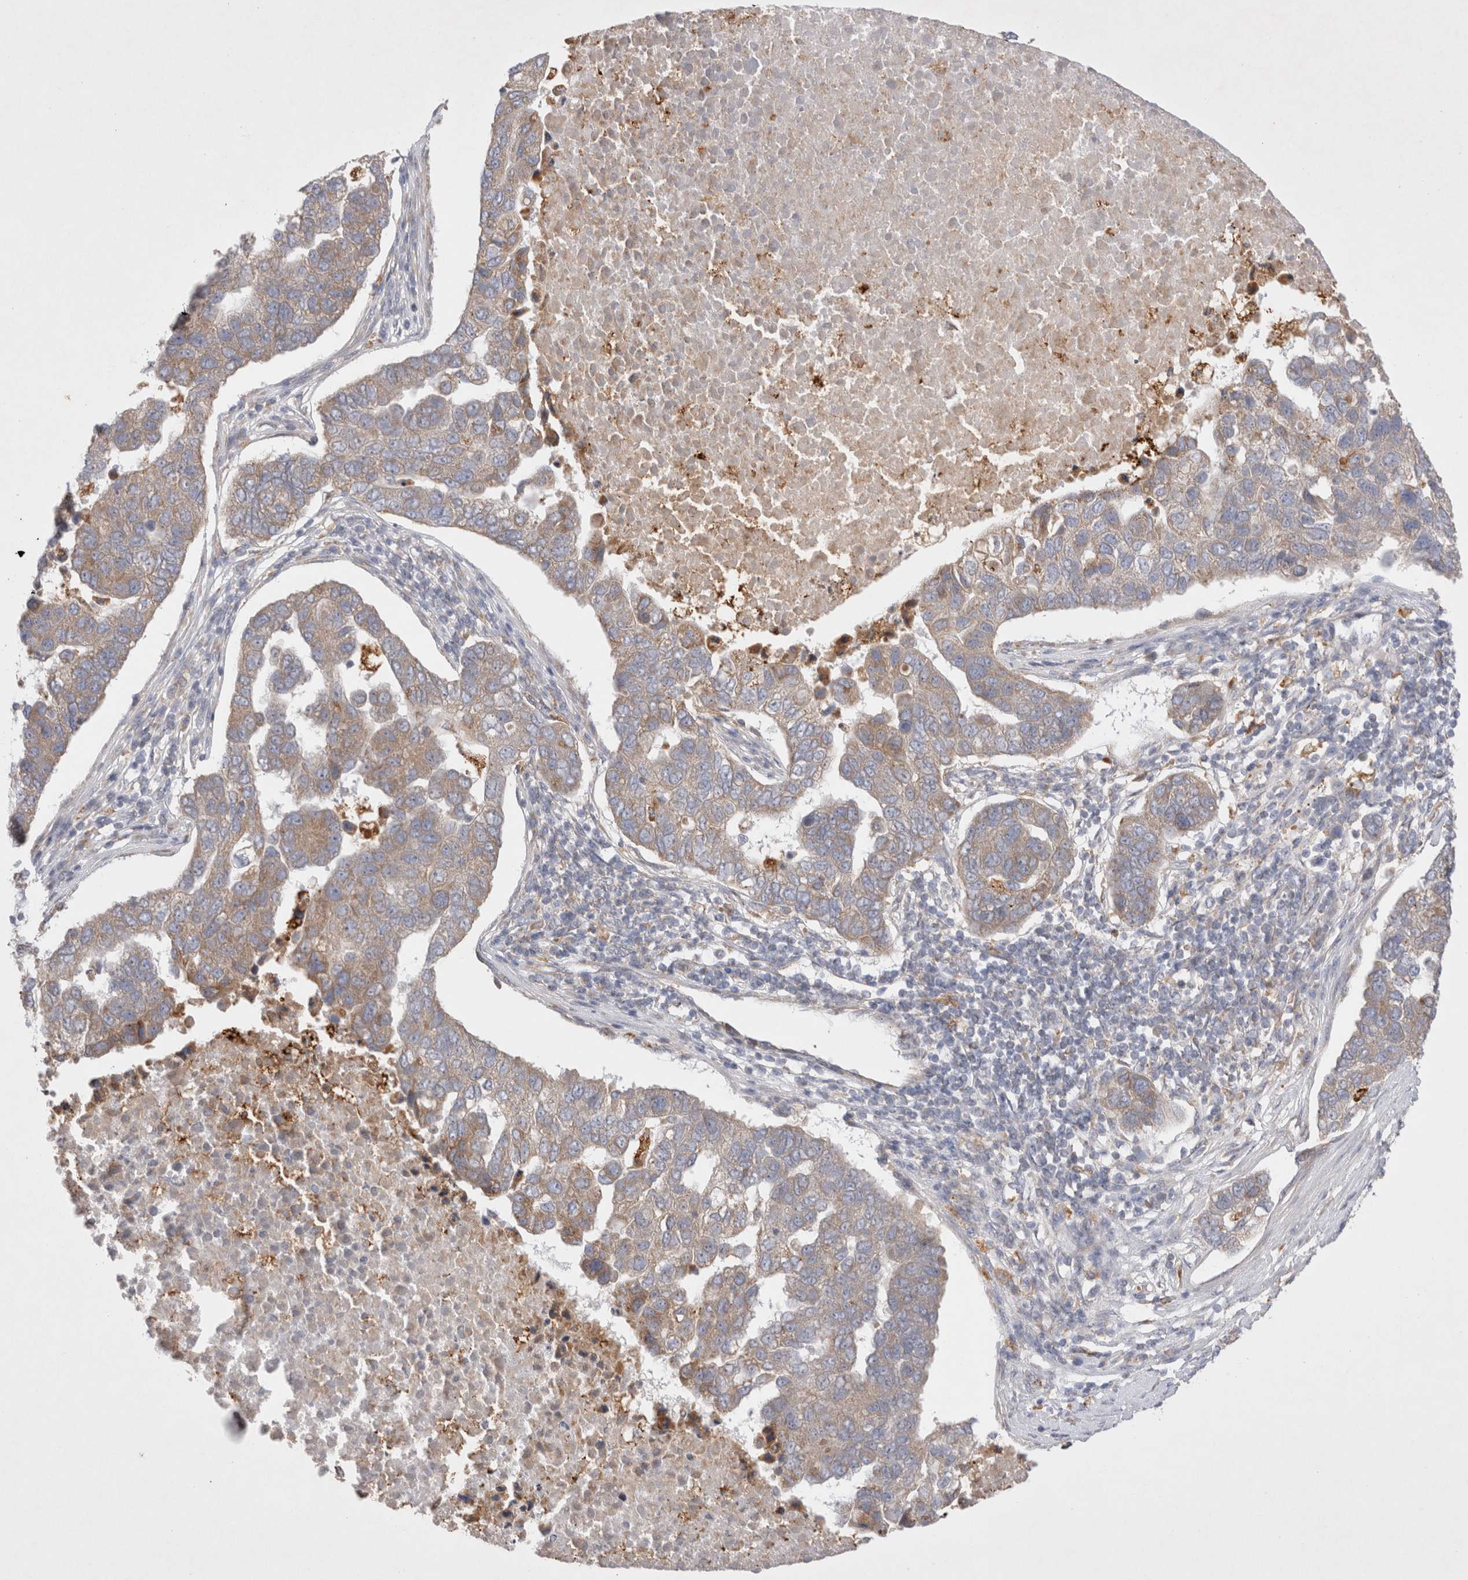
{"staining": {"intensity": "weak", "quantity": "25%-75%", "location": "cytoplasmic/membranous"}, "tissue": "pancreatic cancer", "cell_type": "Tumor cells", "image_type": "cancer", "snomed": [{"axis": "morphology", "description": "Adenocarcinoma, NOS"}, {"axis": "topography", "description": "Pancreas"}], "caption": "Pancreatic adenocarcinoma stained with a protein marker demonstrates weak staining in tumor cells.", "gene": "NPC1", "patient": {"sex": "female", "age": 61}}